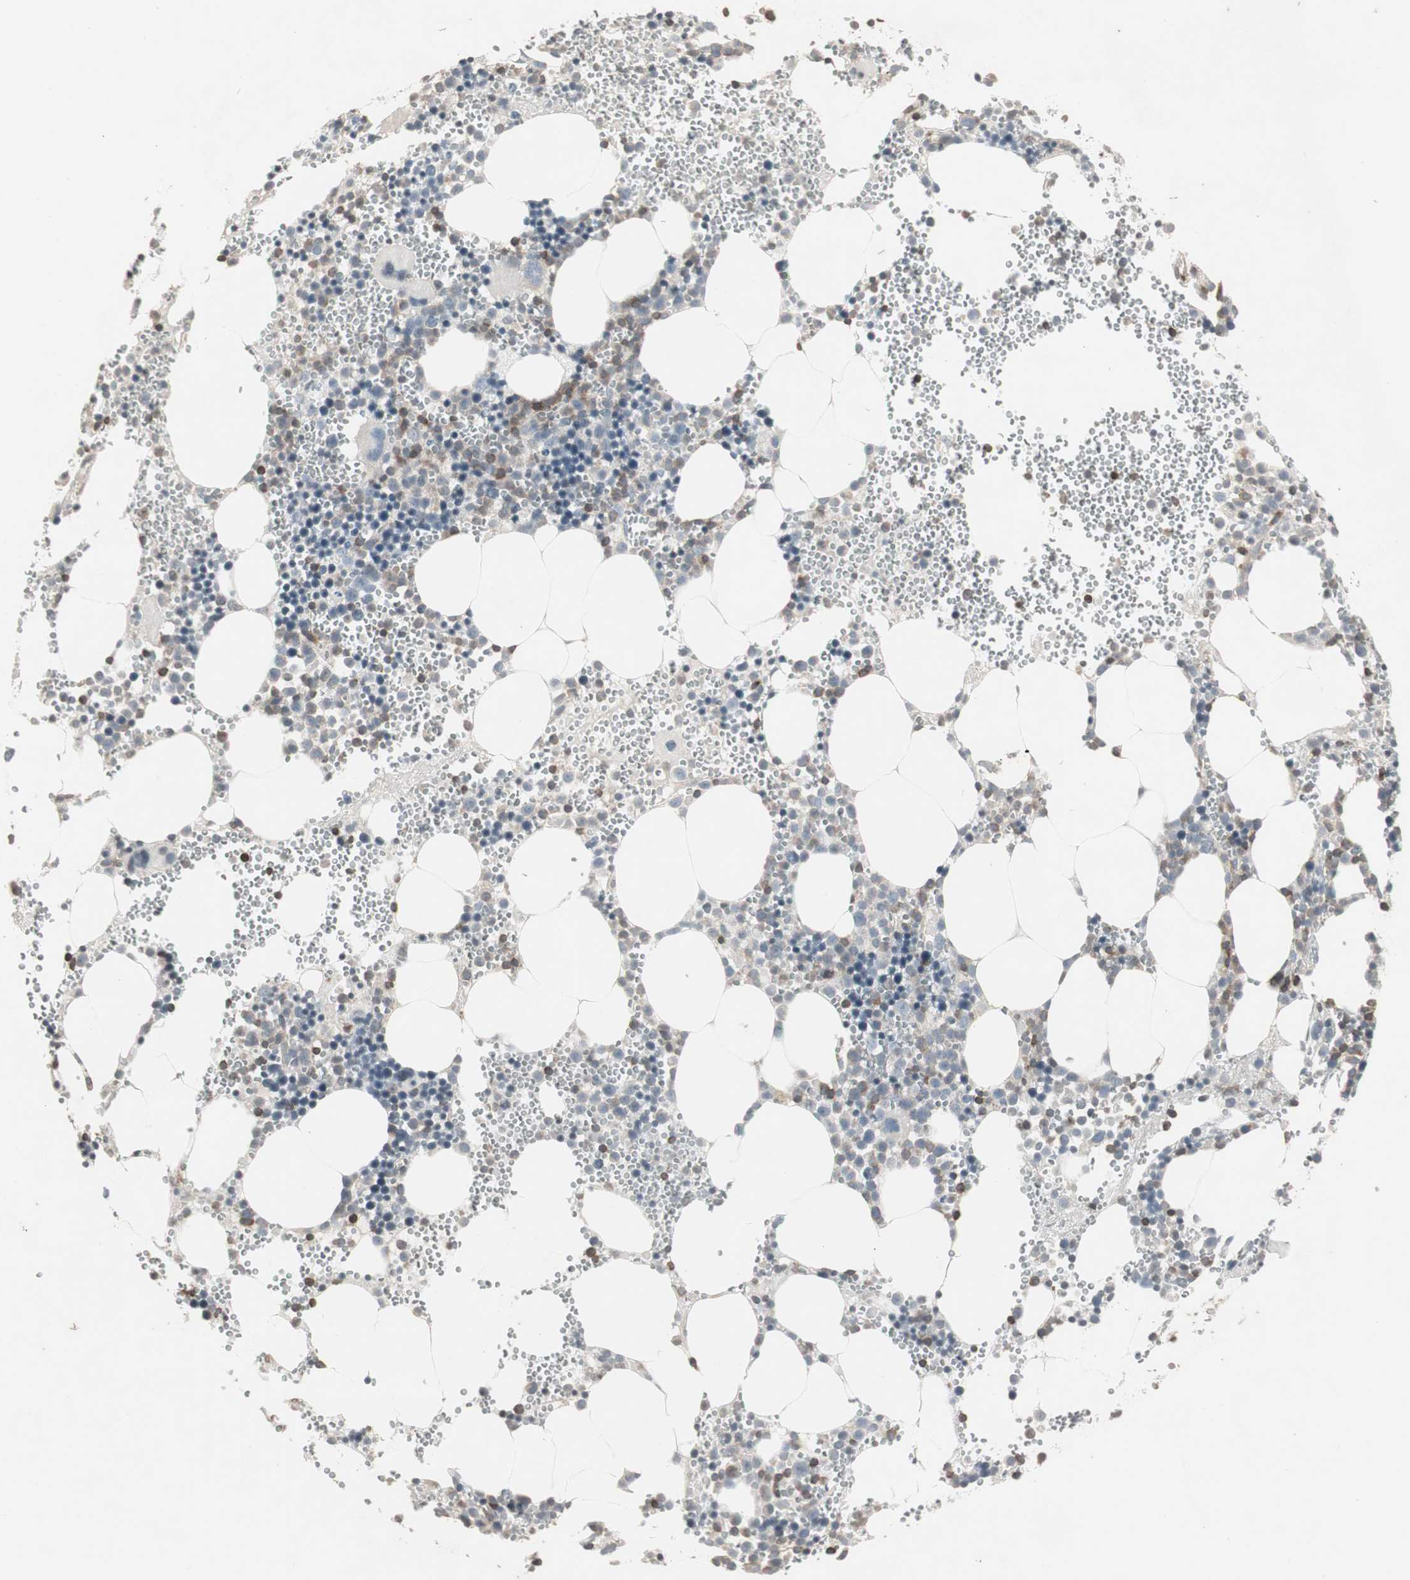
{"staining": {"intensity": "moderate", "quantity": "25%-75%", "location": "cytoplasmic/membranous"}, "tissue": "bone marrow", "cell_type": "Hematopoietic cells", "image_type": "normal", "snomed": [{"axis": "morphology", "description": "Normal tissue, NOS"}, {"axis": "morphology", "description": "Inflammation, NOS"}, {"axis": "topography", "description": "Bone marrow"}], "caption": "The histopathology image demonstrates a brown stain indicating the presence of a protein in the cytoplasmic/membranous of hematopoietic cells in bone marrow. (DAB = brown stain, brightfield microscopy at high magnification).", "gene": "ARHGEF1", "patient": {"sex": "male", "age": 42}}